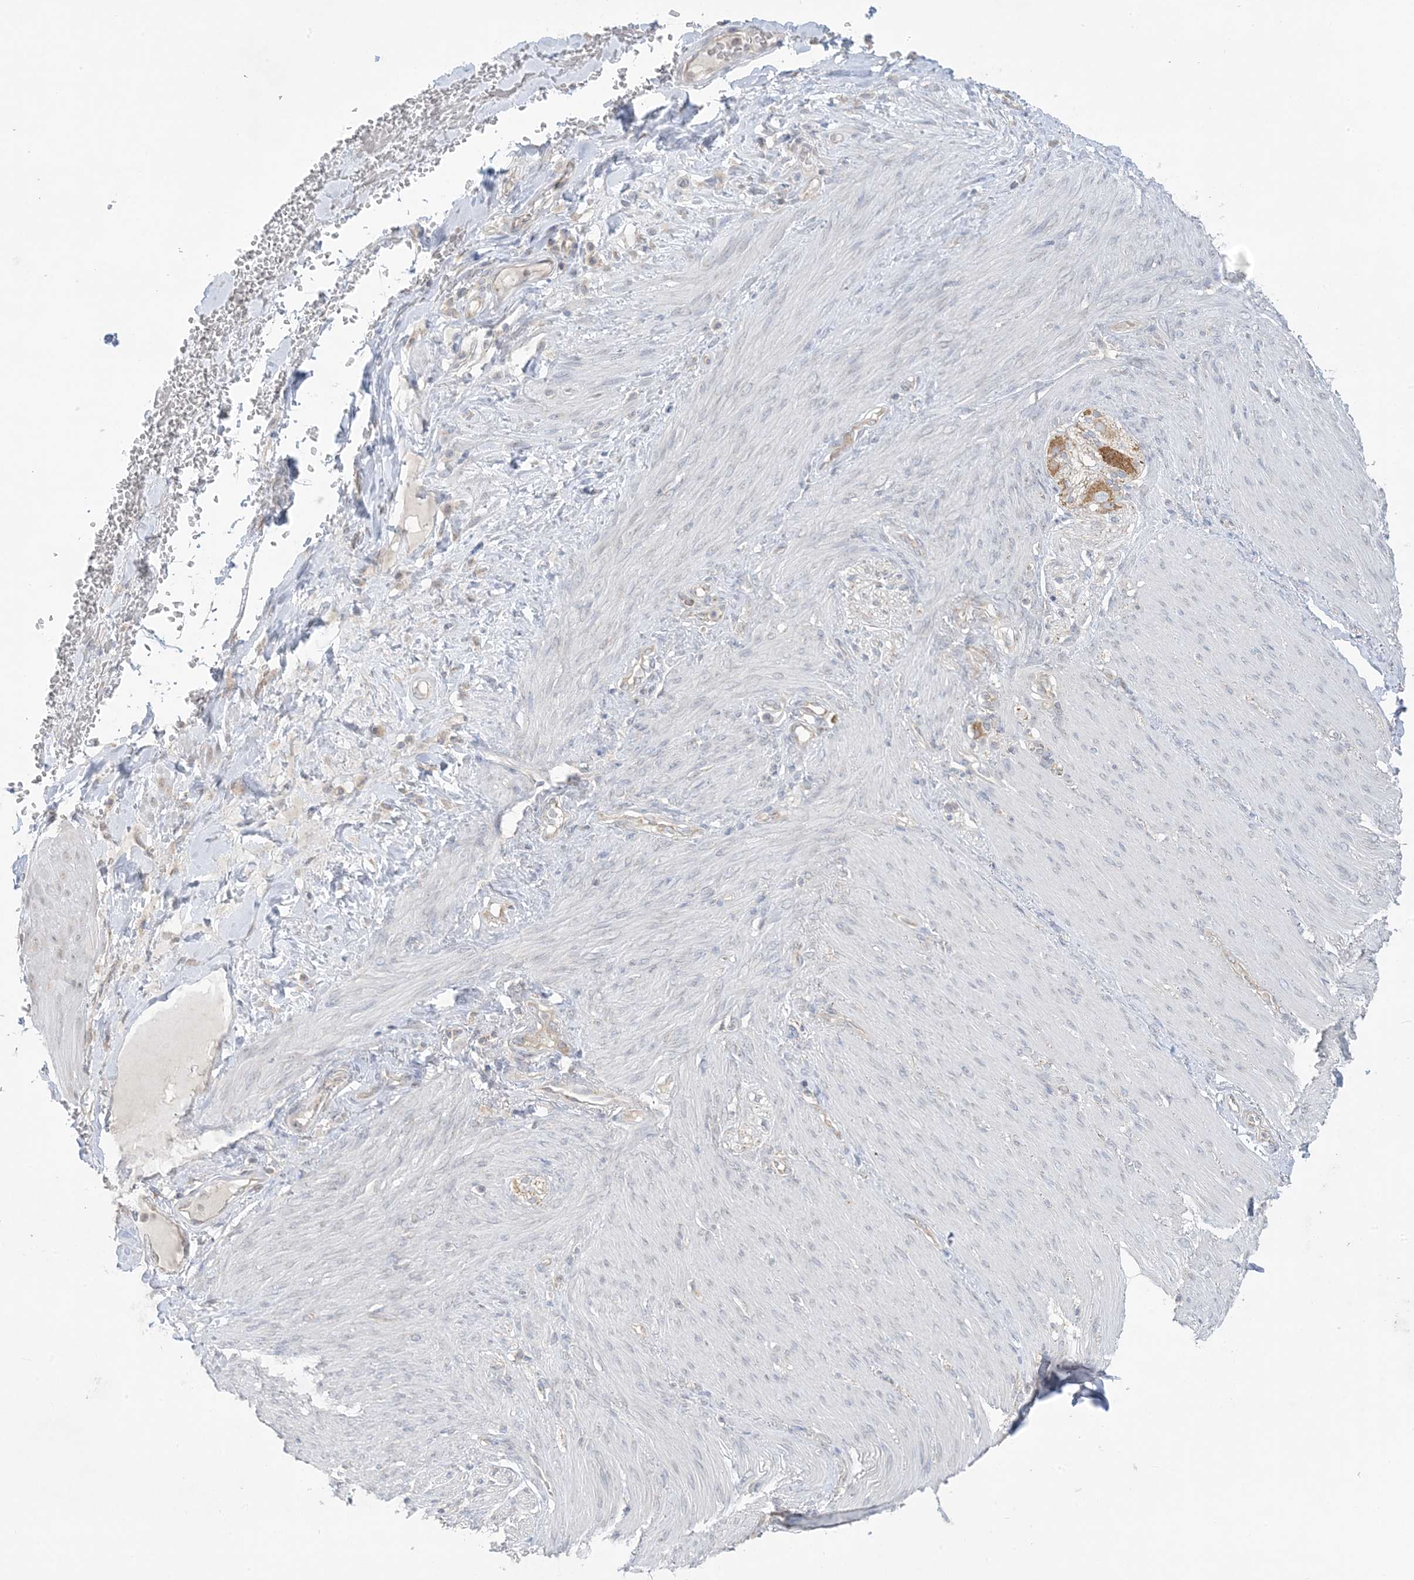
{"staining": {"intensity": "negative", "quantity": "none", "location": "none"}, "tissue": "adipose tissue", "cell_type": "Adipocytes", "image_type": "normal", "snomed": [{"axis": "morphology", "description": "Normal tissue, NOS"}, {"axis": "topography", "description": "Colon"}, {"axis": "topography", "description": "Peripheral nerve tissue"}], "caption": "IHC photomicrograph of normal adipose tissue: adipose tissue stained with DAB (3,3'-diaminobenzidine) demonstrates no significant protein staining in adipocytes.", "gene": "RPP40", "patient": {"sex": "female", "age": 61}}